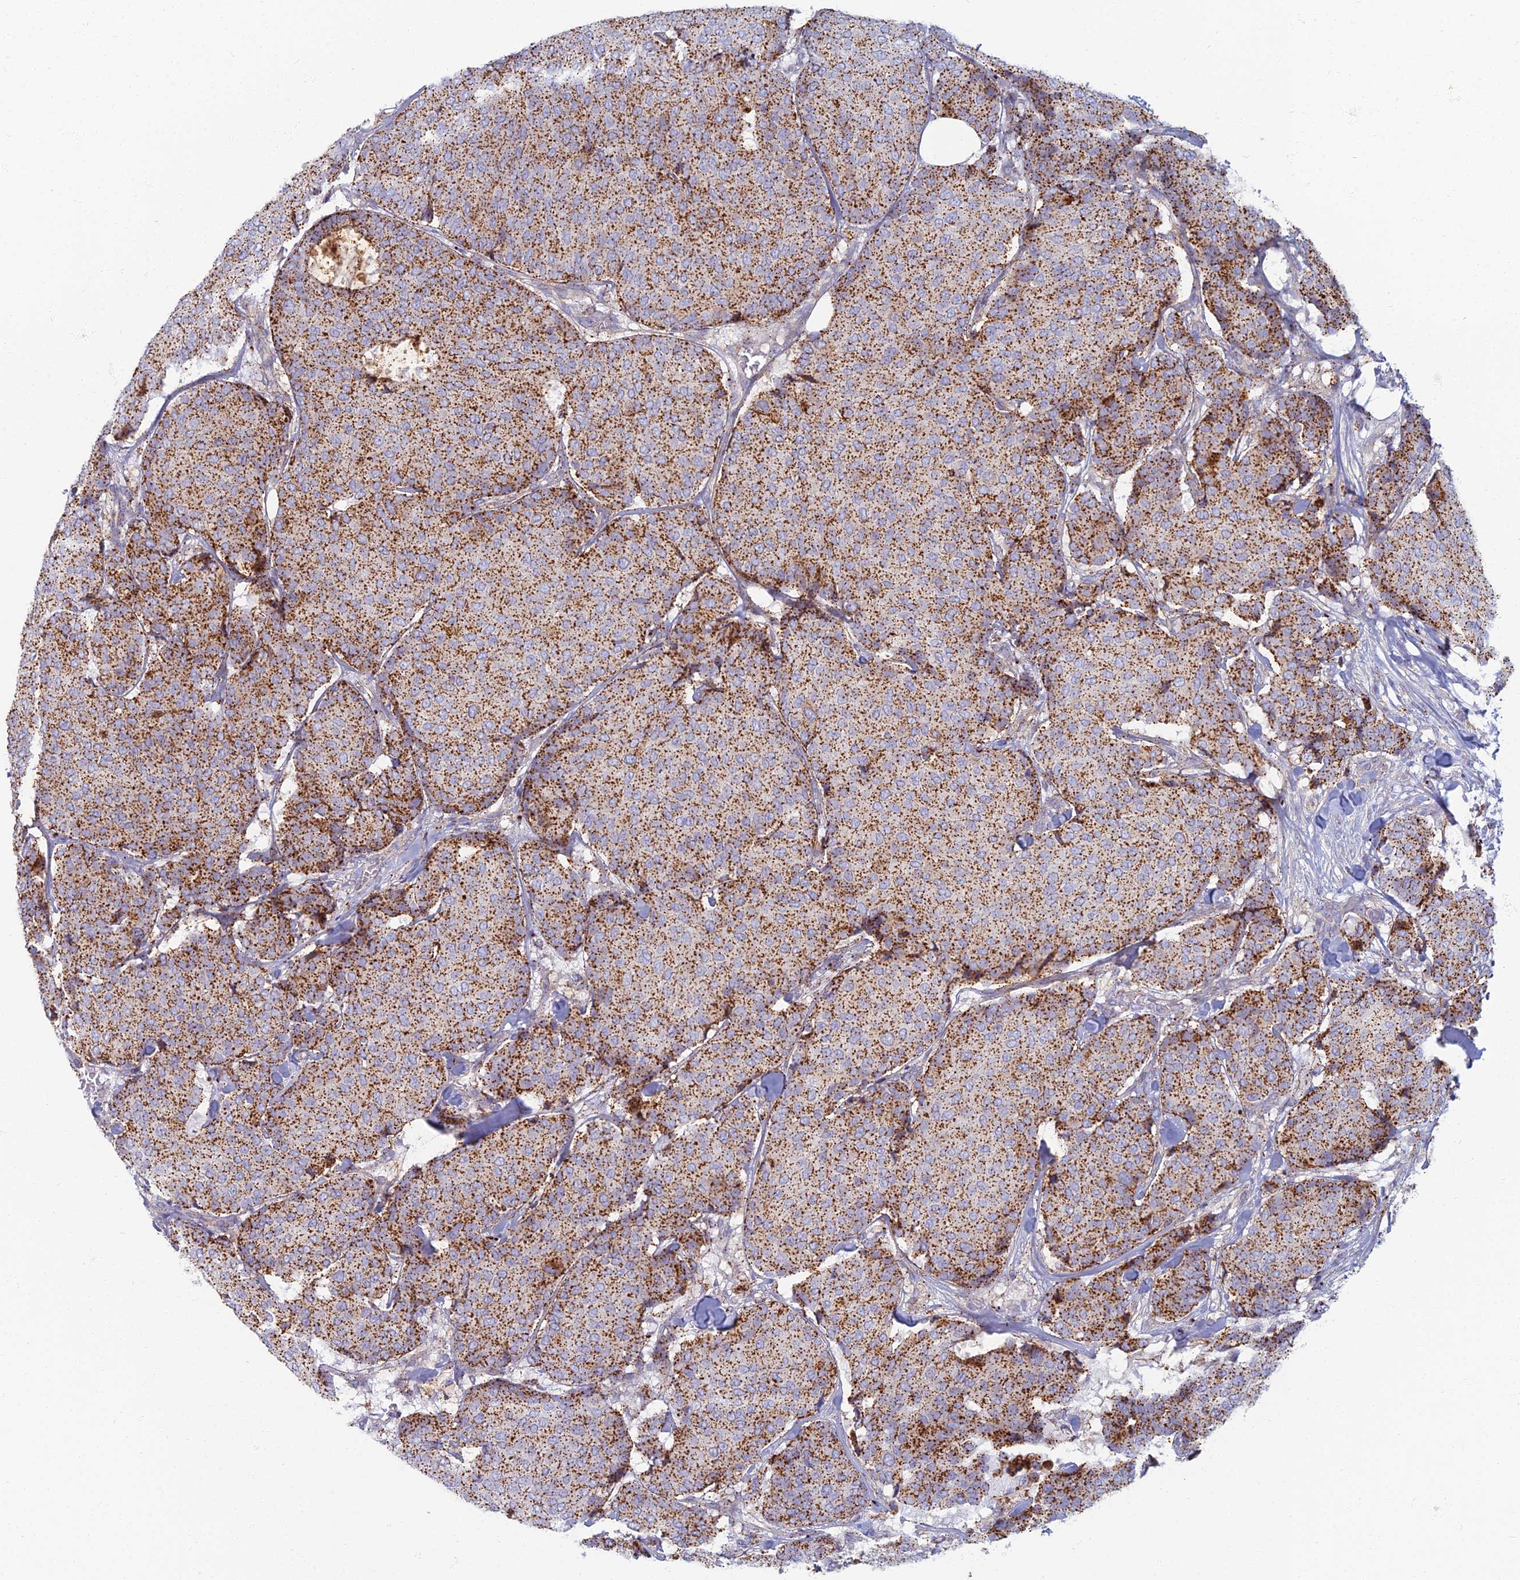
{"staining": {"intensity": "moderate", "quantity": ">75%", "location": "cytoplasmic/membranous"}, "tissue": "breast cancer", "cell_type": "Tumor cells", "image_type": "cancer", "snomed": [{"axis": "morphology", "description": "Duct carcinoma"}, {"axis": "topography", "description": "Breast"}], "caption": "Moderate cytoplasmic/membranous staining is present in approximately >75% of tumor cells in intraductal carcinoma (breast).", "gene": "CHMP4B", "patient": {"sex": "female", "age": 75}}